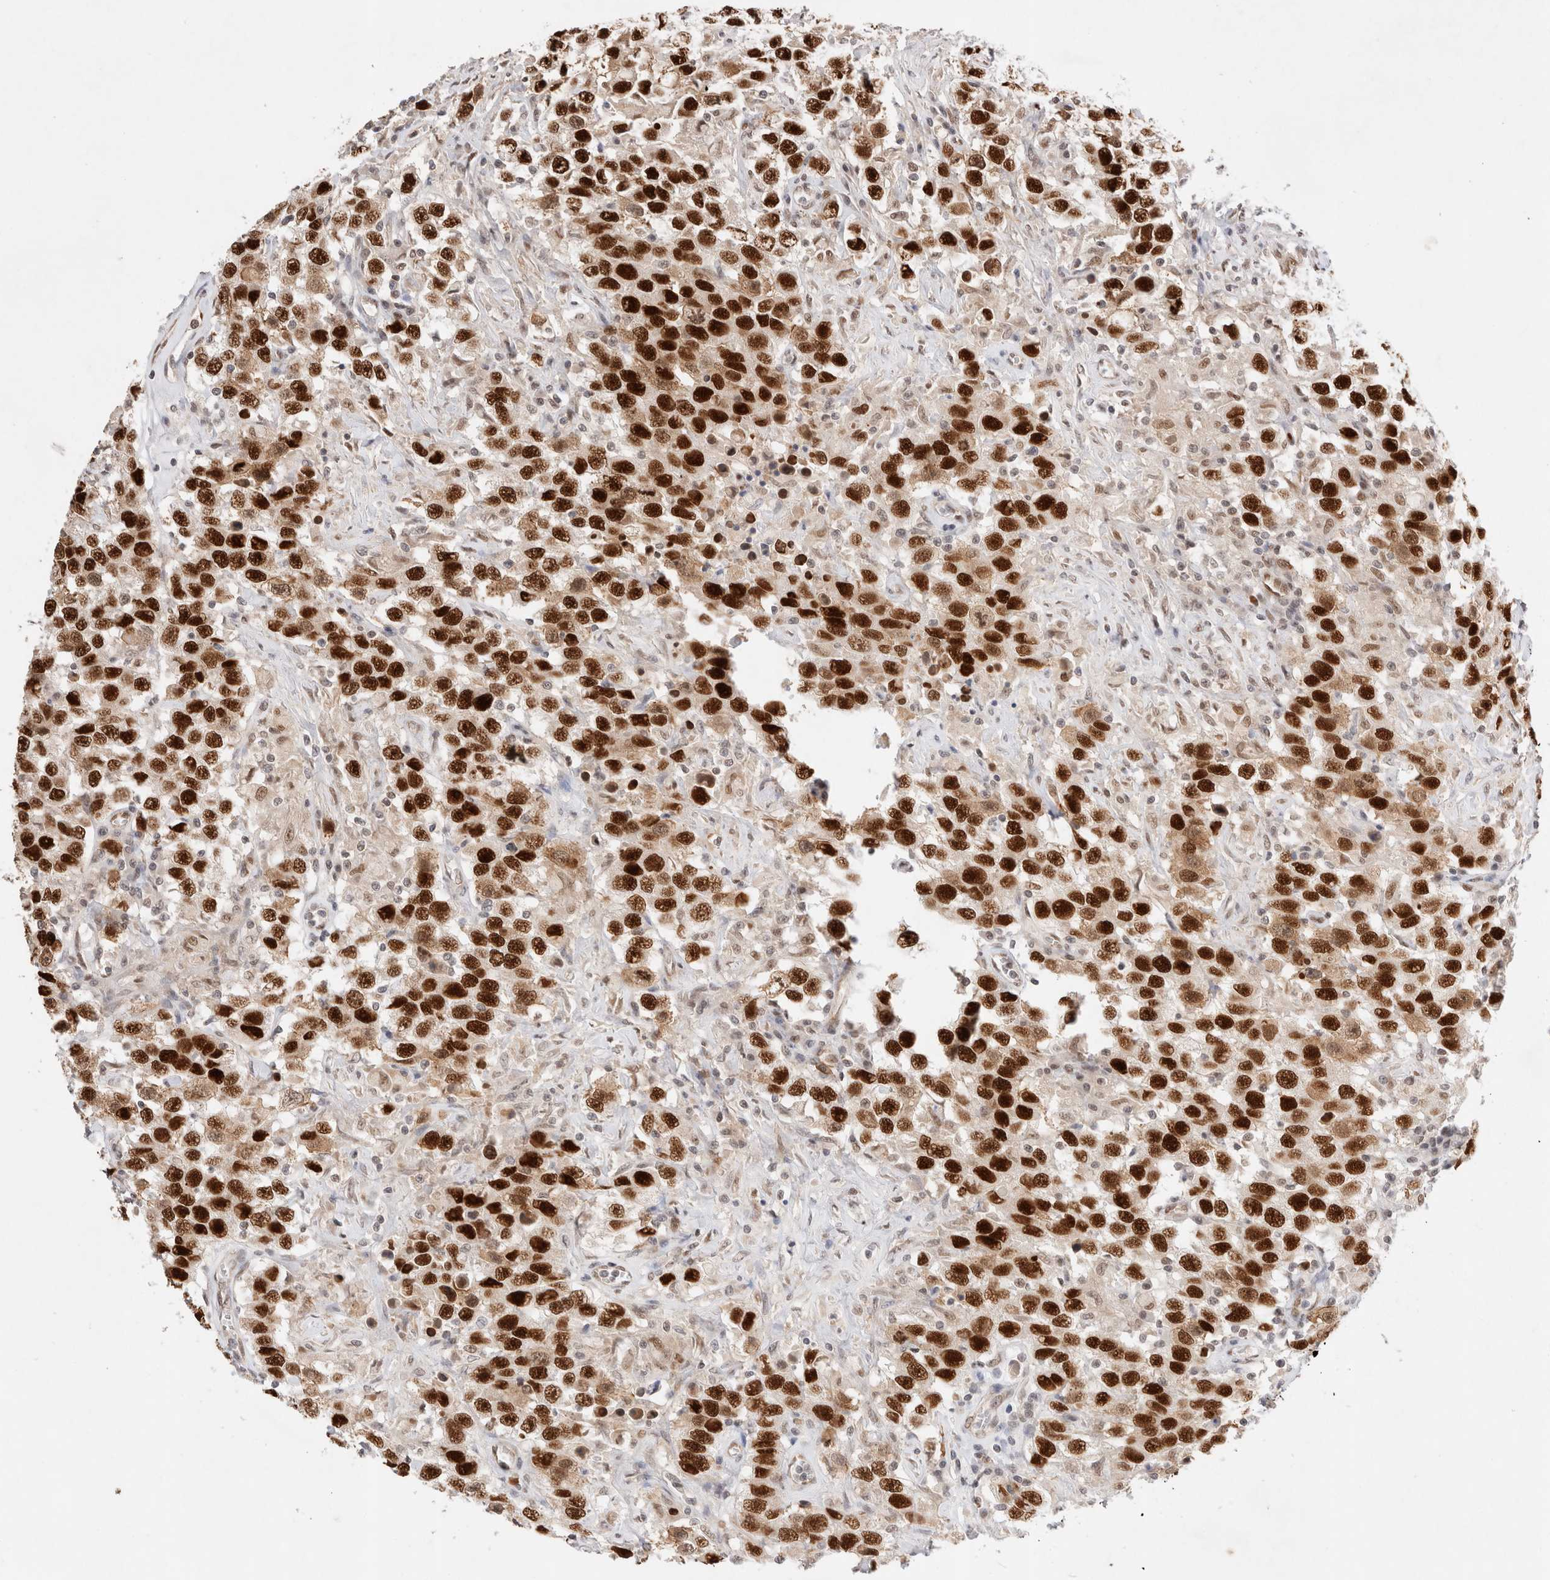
{"staining": {"intensity": "strong", "quantity": ">75%", "location": "nuclear"}, "tissue": "testis cancer", "cell_type": "Tumor cells", "image_type": "cancer", "snomed": [{"axis": "morphology", "description": "Seminoma, NOS"}, {"axis": "topography", "description": "Testis"}], "caption": "Immunohistochemistry staining of testis seminoma, which reveals high levels of strong nuclear expression in about >75% of tumor cells indicating strong nuclear protein expression. The staining was performed using DAB (brown) for protein detection and nuclei were counterstained in hematoxylin (blue).", "gene": "GTF2I", "patient": {"sex": "male", "age": 41}}